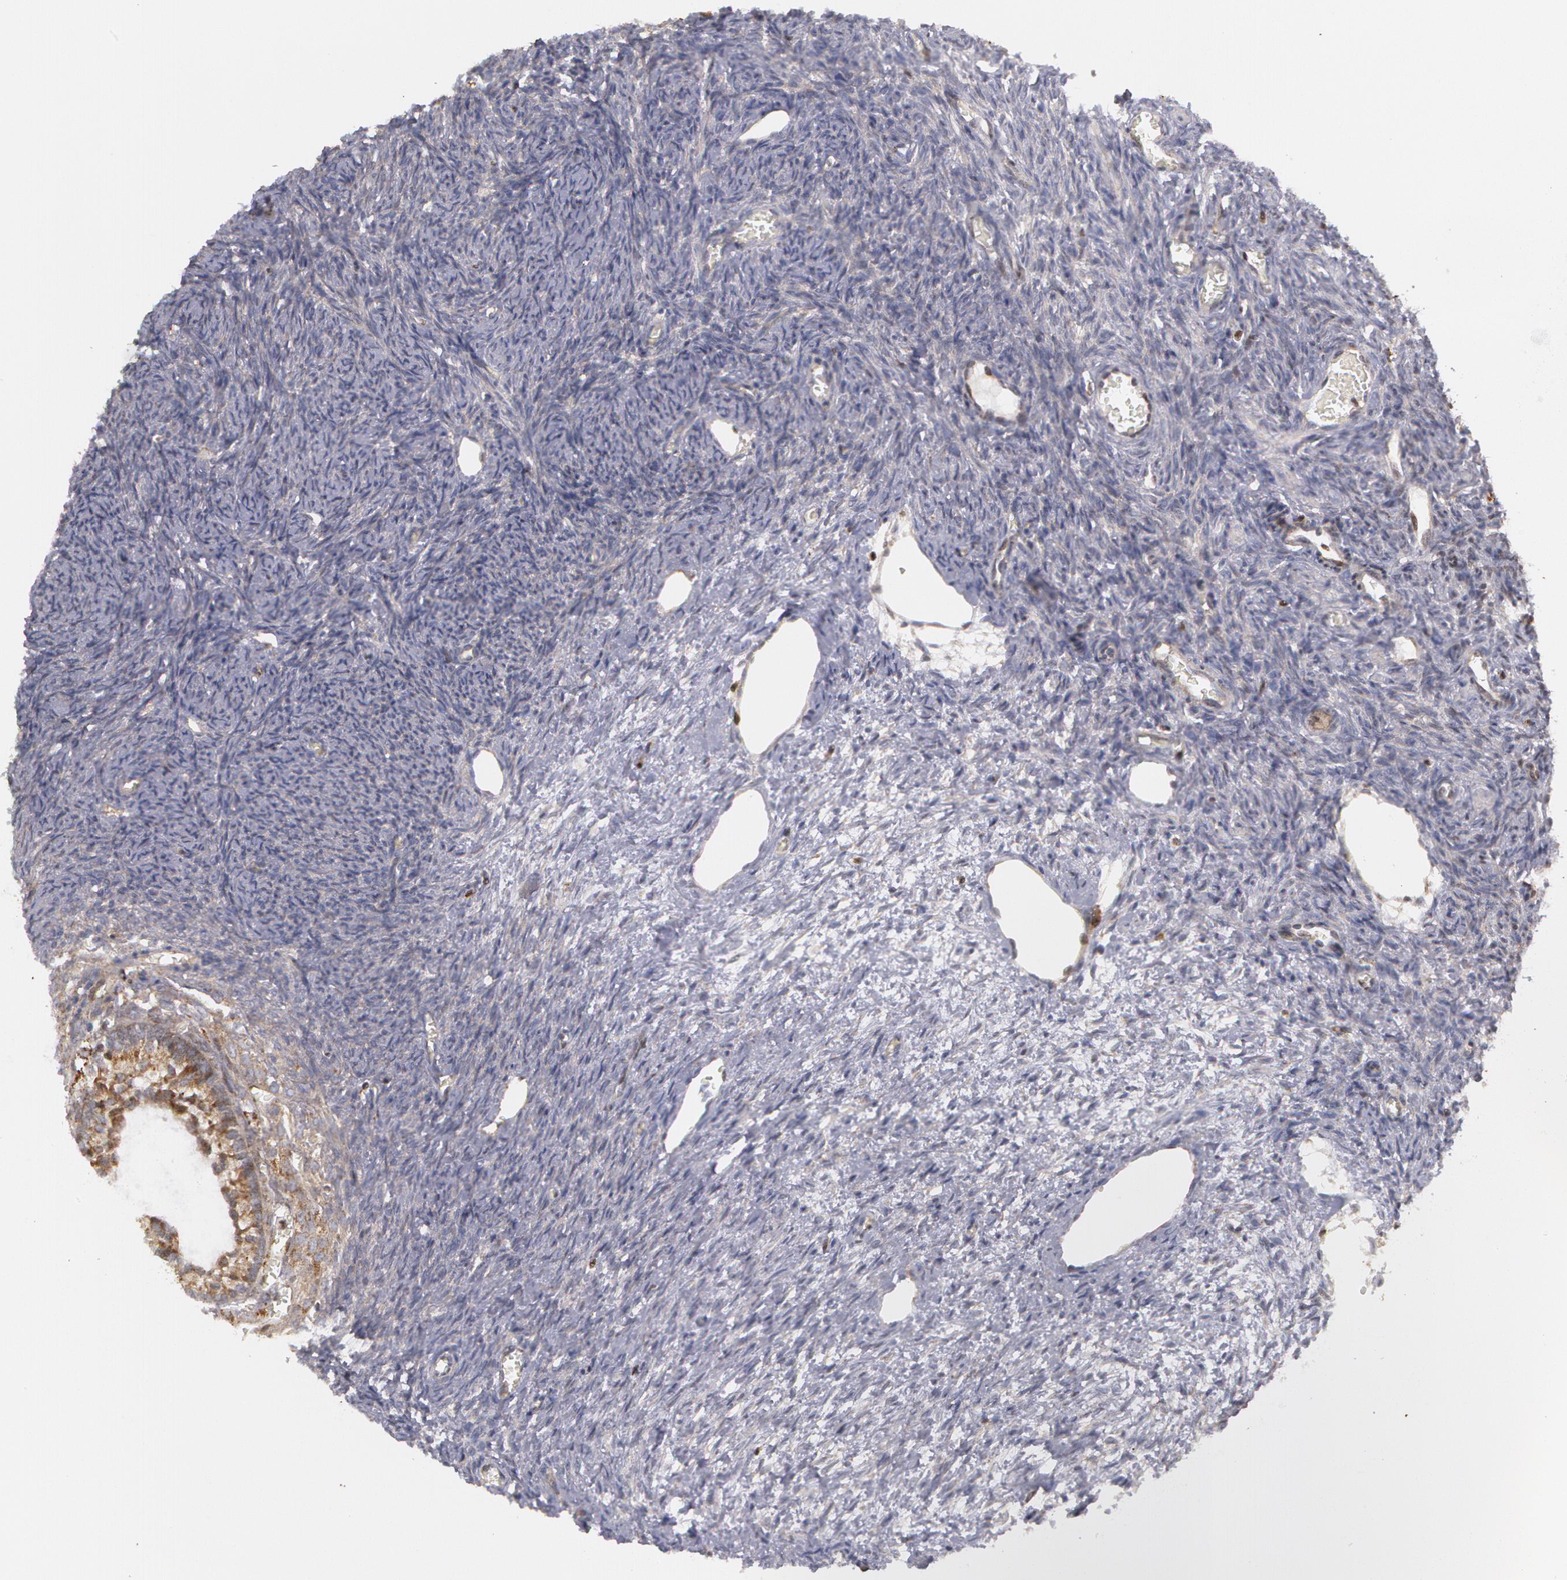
{"staining": {"intensity": "moderate", "quantity": ">75%", "location": "cytoplasmic/membranous"}, "tissue": "ovary", "cell_type": "Follicle cells", "image_type": "normal", "snomed": [{"axis": "morphology", "description": "Normal tissue, NOS"}, {"axis": "topography", "description": "Ovary"}], "caption": "Moderate cytoplasmic/membranous positivity is present in about >75% of follicle cells in normal ovary. The protein is shown in brown color, while the nuclei are stained blue.", "gene": "ERBB2", "patient": {"sex": "female", "age": 27}}